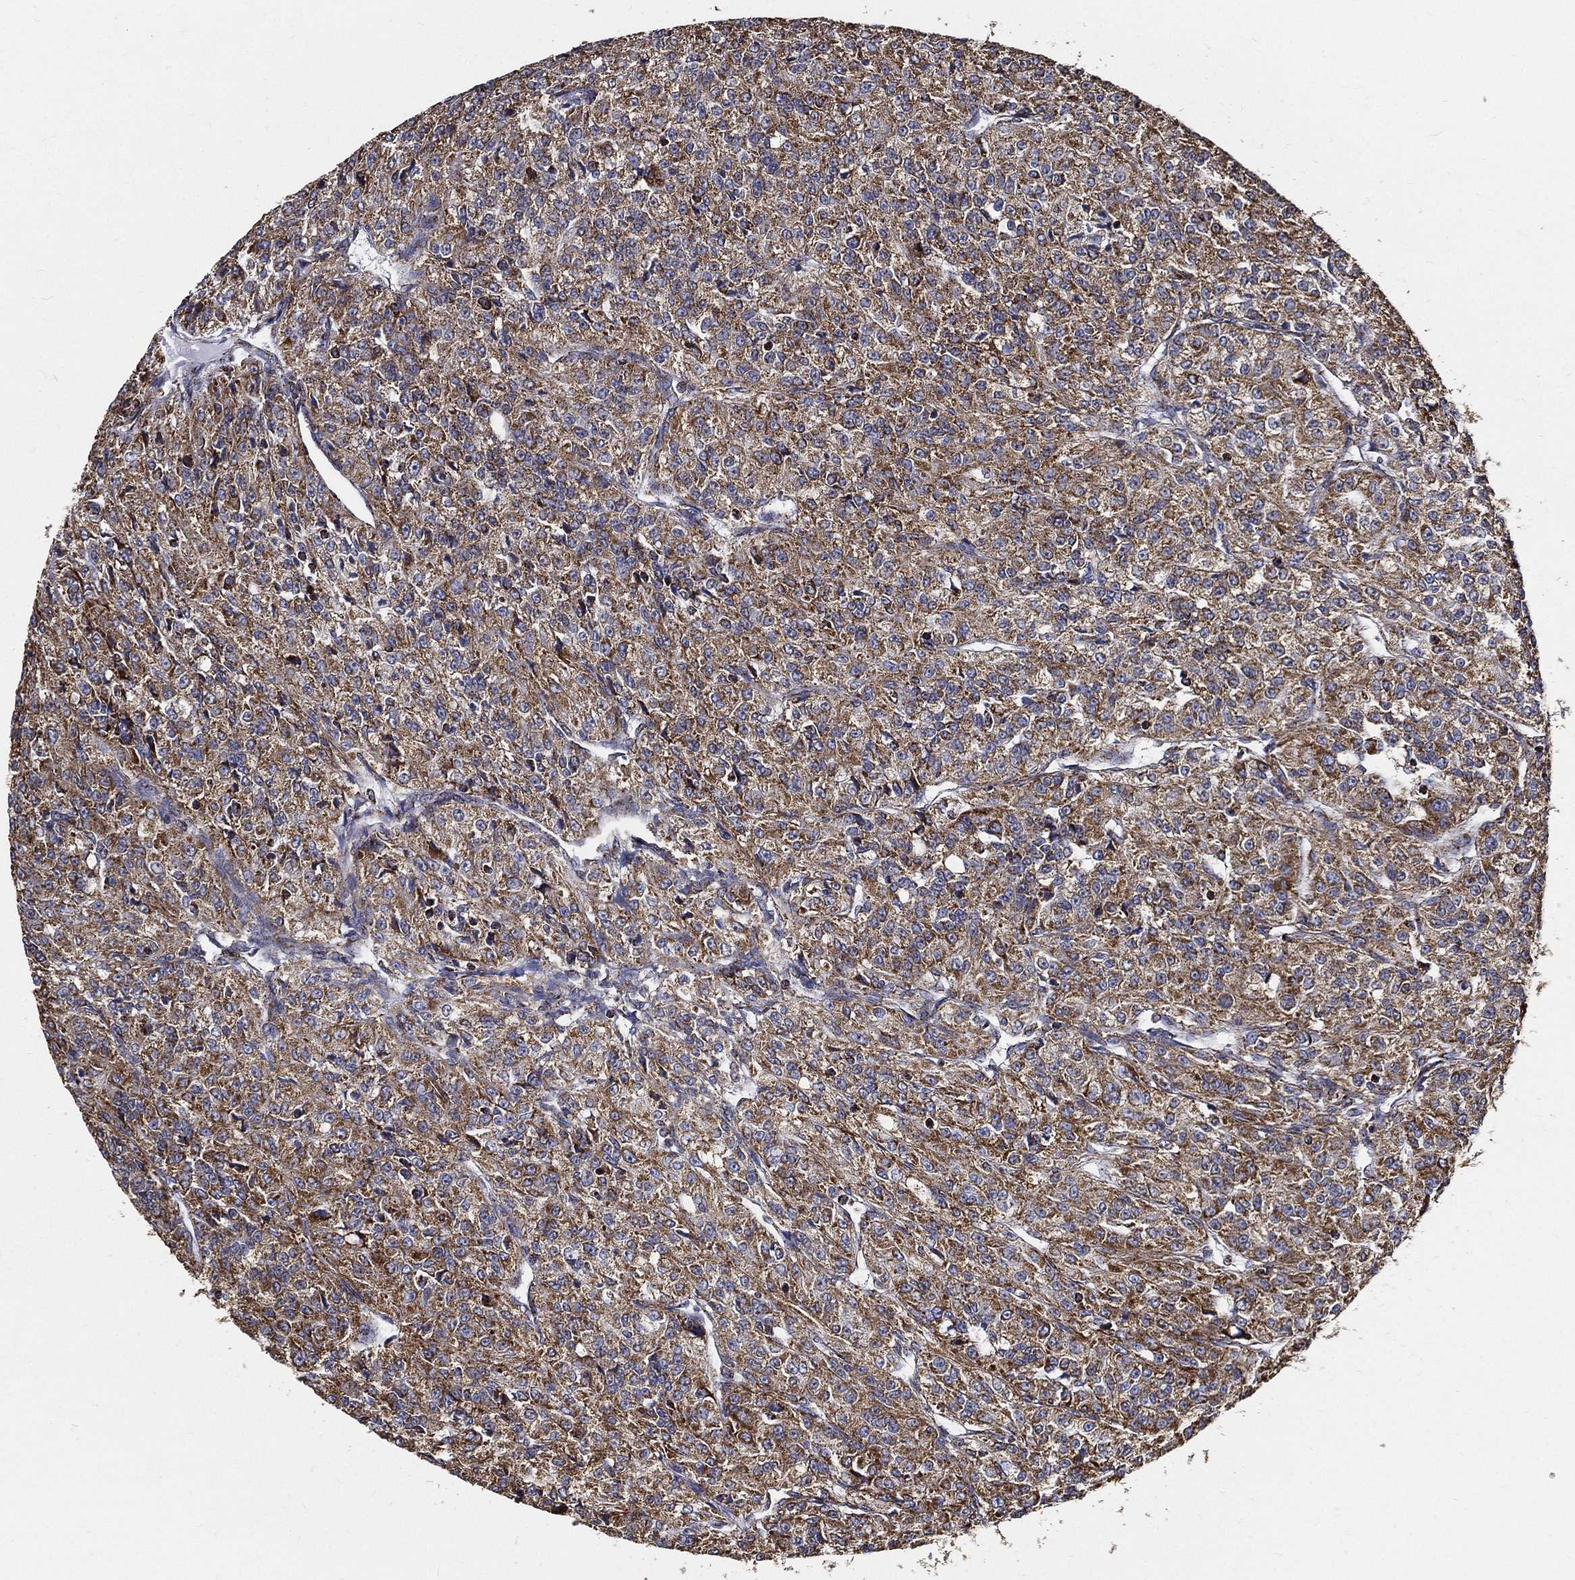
{"staining": {"intensity": "strong", "quantity": ">75%", "location": "cytoplasmic/membranous"}, "tissue": "renal cancer", "cell_type": "Tumor cells", "image_type": "cancer", "snomed": [{"axis": "morphology", "description": "Adenocarcinoma, NOS"}, {"axis": "topography", "description": "Kidney"}], "caption": "Strong cytoplasmic/membranous staining is seen in about >75% of tumor cells in adenocarcinoma (renal). (Brightfield microscopy of DAB IHC at high magnification).", "gene": "NDUFAB1", "patient": {"sex": "female", "age": 63}}